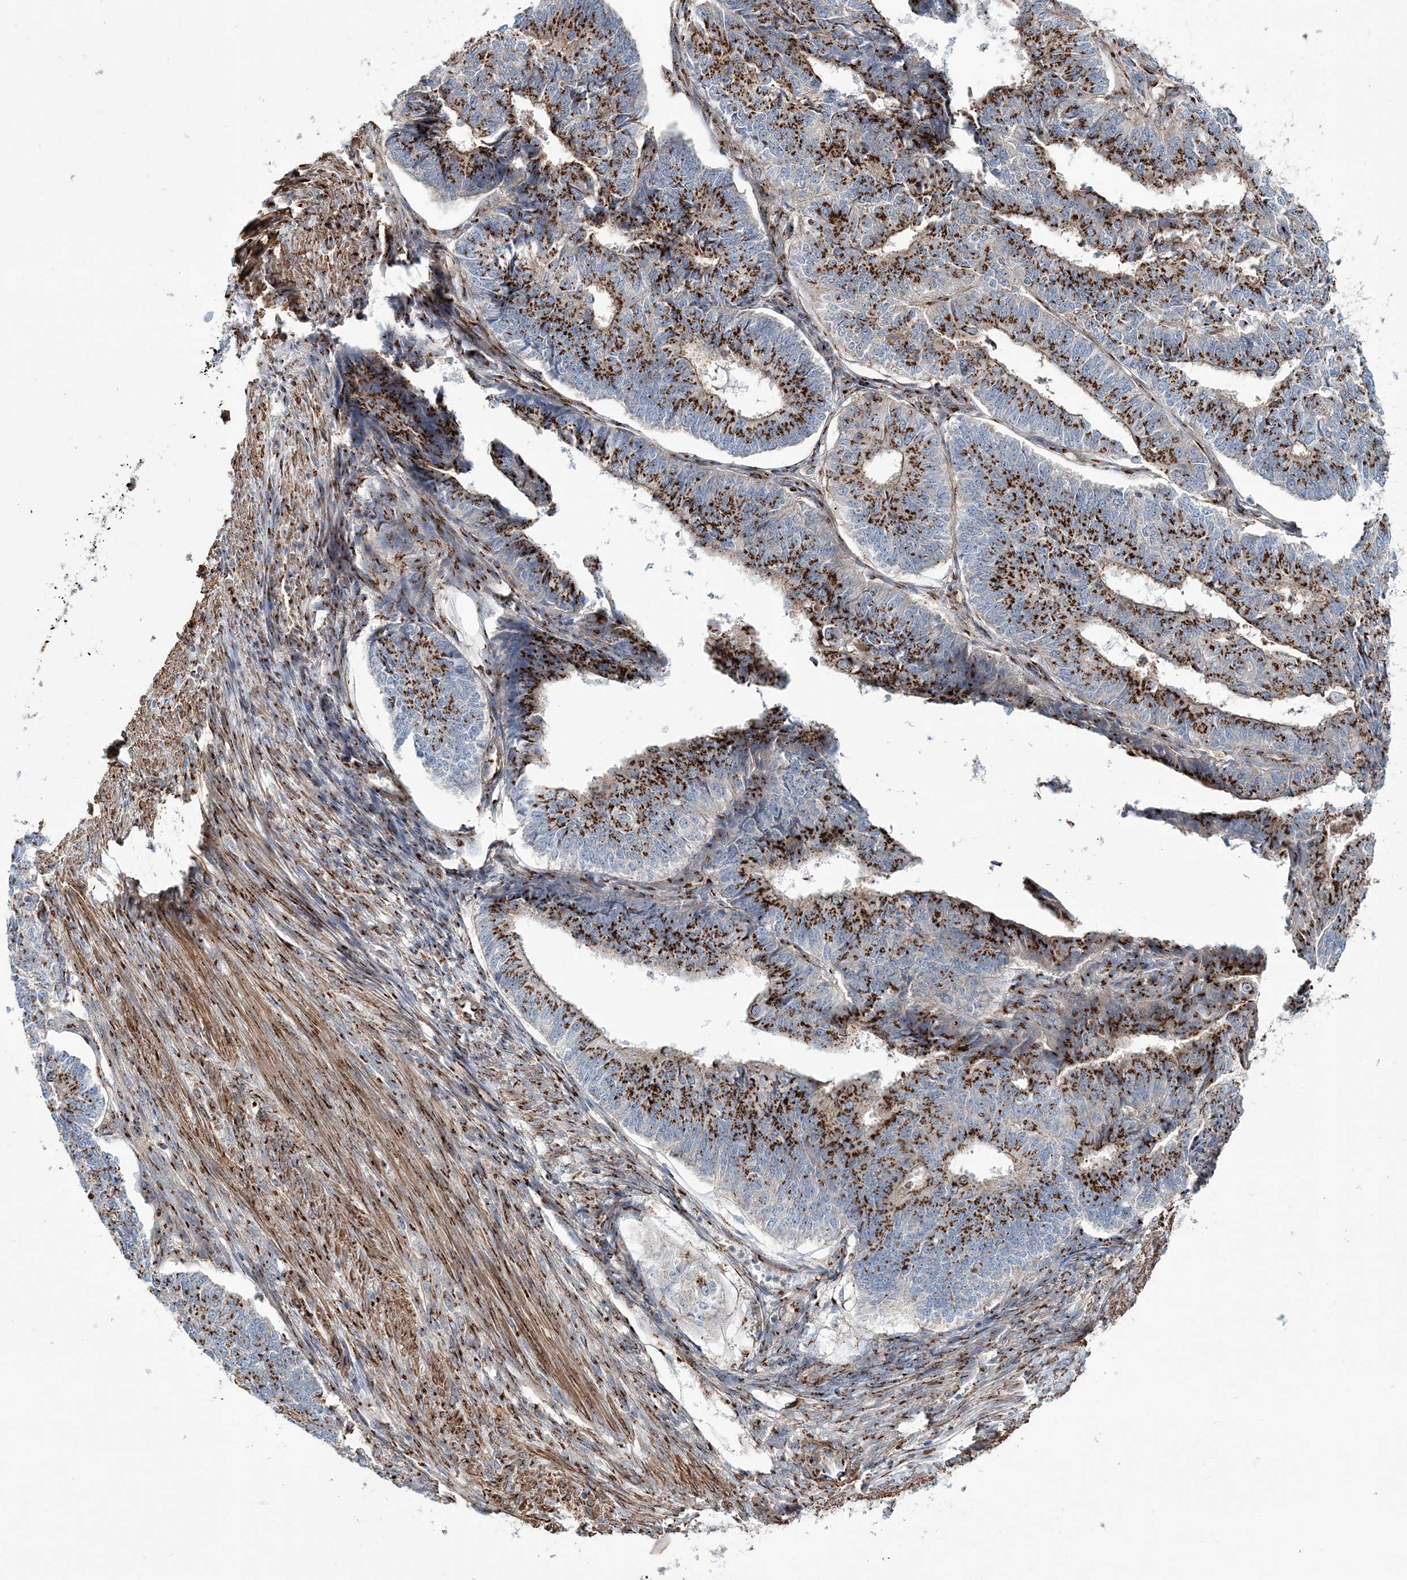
{"staining": {"intensity": "strong", "quantity": ">75%", "location": "cytoplasmic/membranous"}, "tissue": "endometrial cancer", "cell_type": "Tumor cells", "image_type": "cancer", "snomed": [{"axis": "morphology", "description": "Adenocarcinoma, NOS"}, {"axis": "topography", "description": "Endometrium"}], "caption": "Immunohistochemical staining of human endometrial adenocarcinoma demonstrates high levels of strong cytoplasmic/membranous expression in about >75% of tumor cells.", "gene": "MAN1A2", "patient": {"sex": "female", "age": 32}}